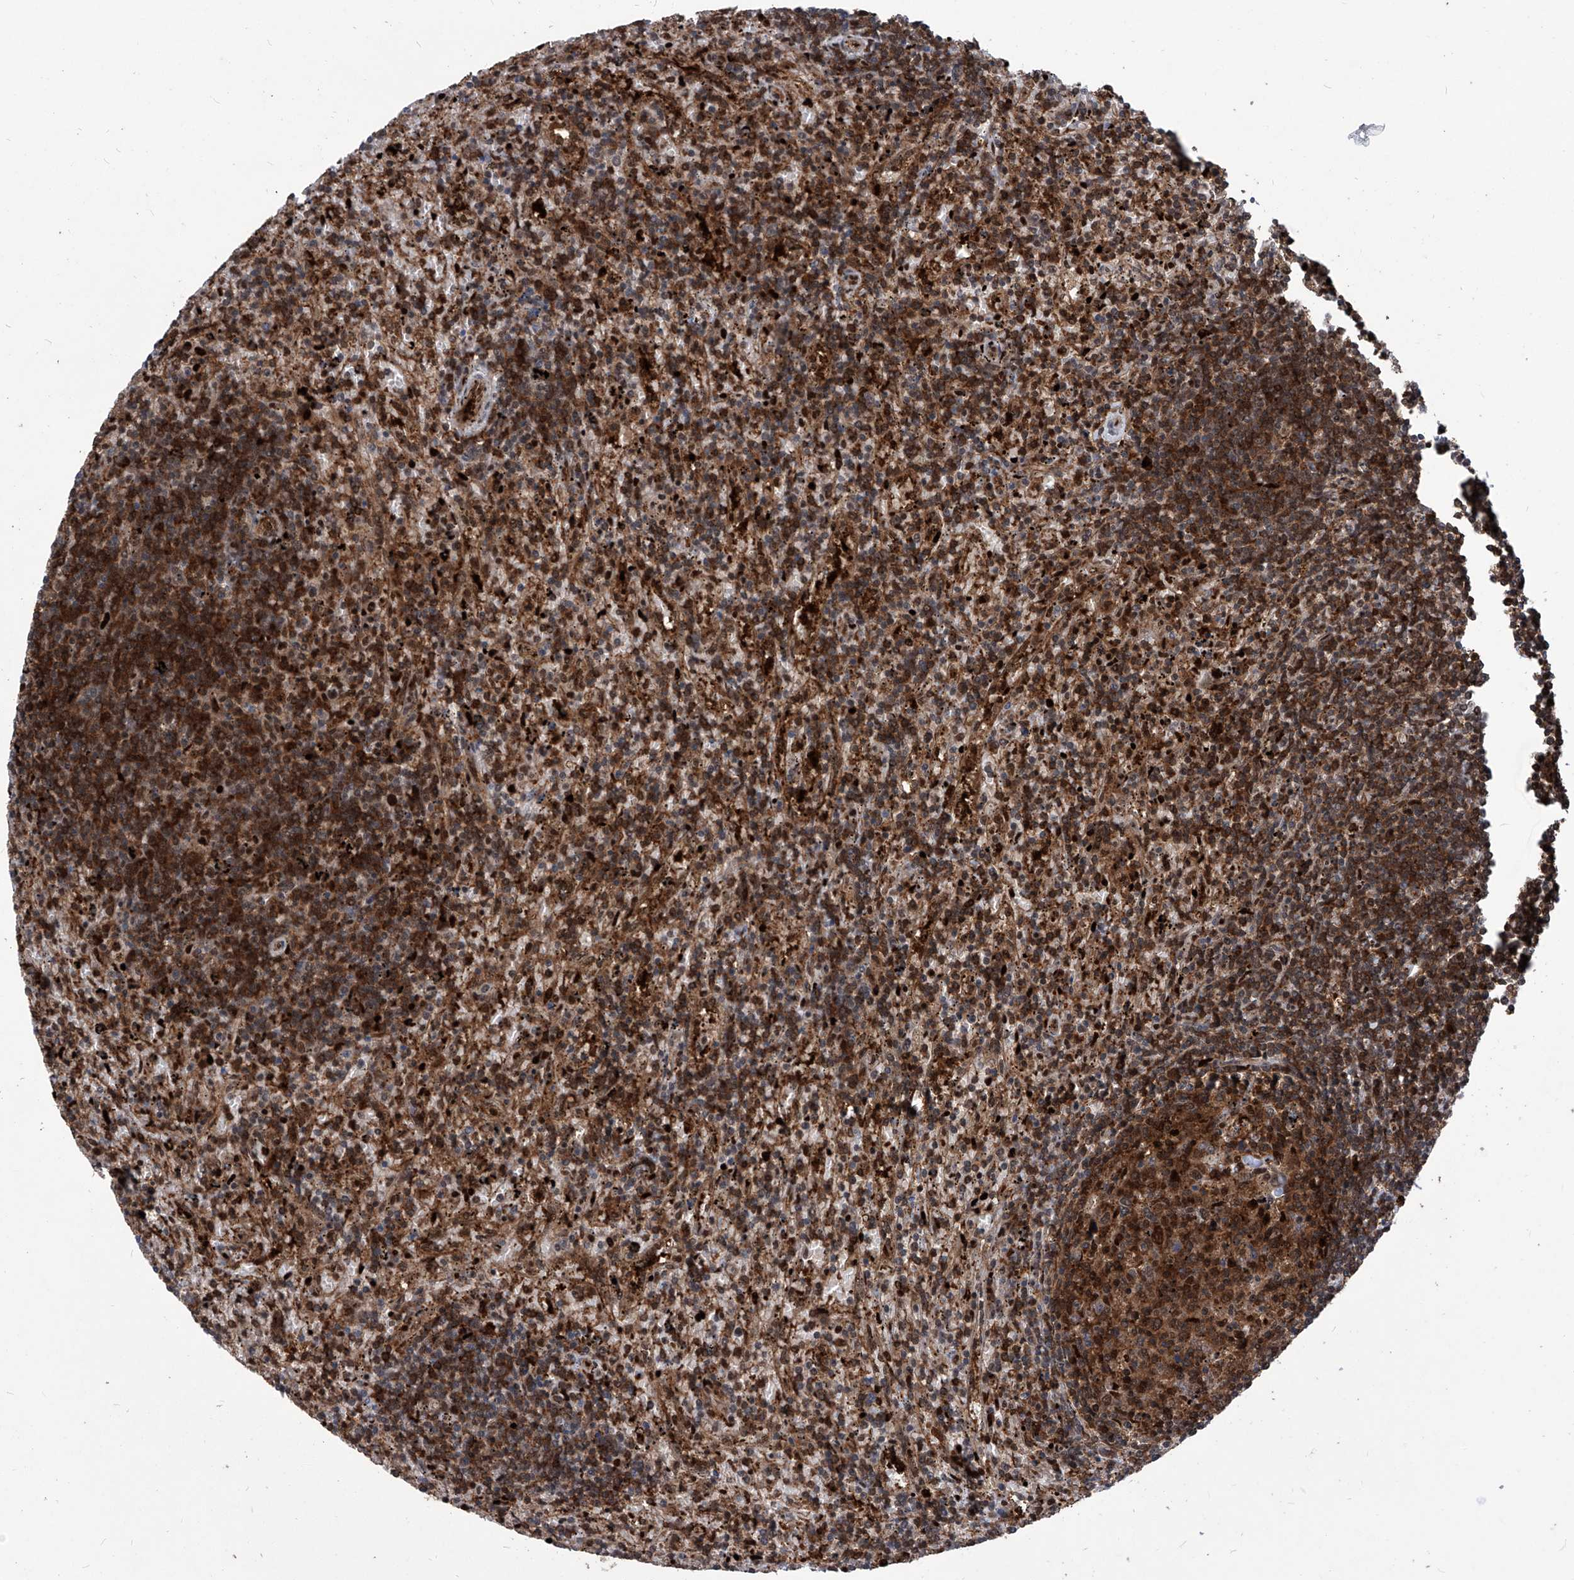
{"staining": {"intensity": "strong", "quantity": ">75%", "location": "cytoplasmic/membranous,nuclear"}, "tissue": "lymphoma", "cell_type": "Tumor cells", "image_type": "cancer", "snomed": [{"axis": "morphology", "description": "Malignant lymphoma, non-Hodgkin's type, Low grade"}, {"axis": "topography", "description": "Spleen"}], "caption": "Brown immunohistochemical staining in human malignant lymphoma, non-Hodgkin's type (low-grade) shows strong cytoplasmic/membranous and nuclear staining in approximately >75% of tumor cells. The staining was performed using DAB (3,3'-diaminobenzidine), with brown indicating positive protein expression. Nuclei are stained blue with hematoxylin.", "gene": "PSMB1", "patient": {"sex": "male", "age": 76}}